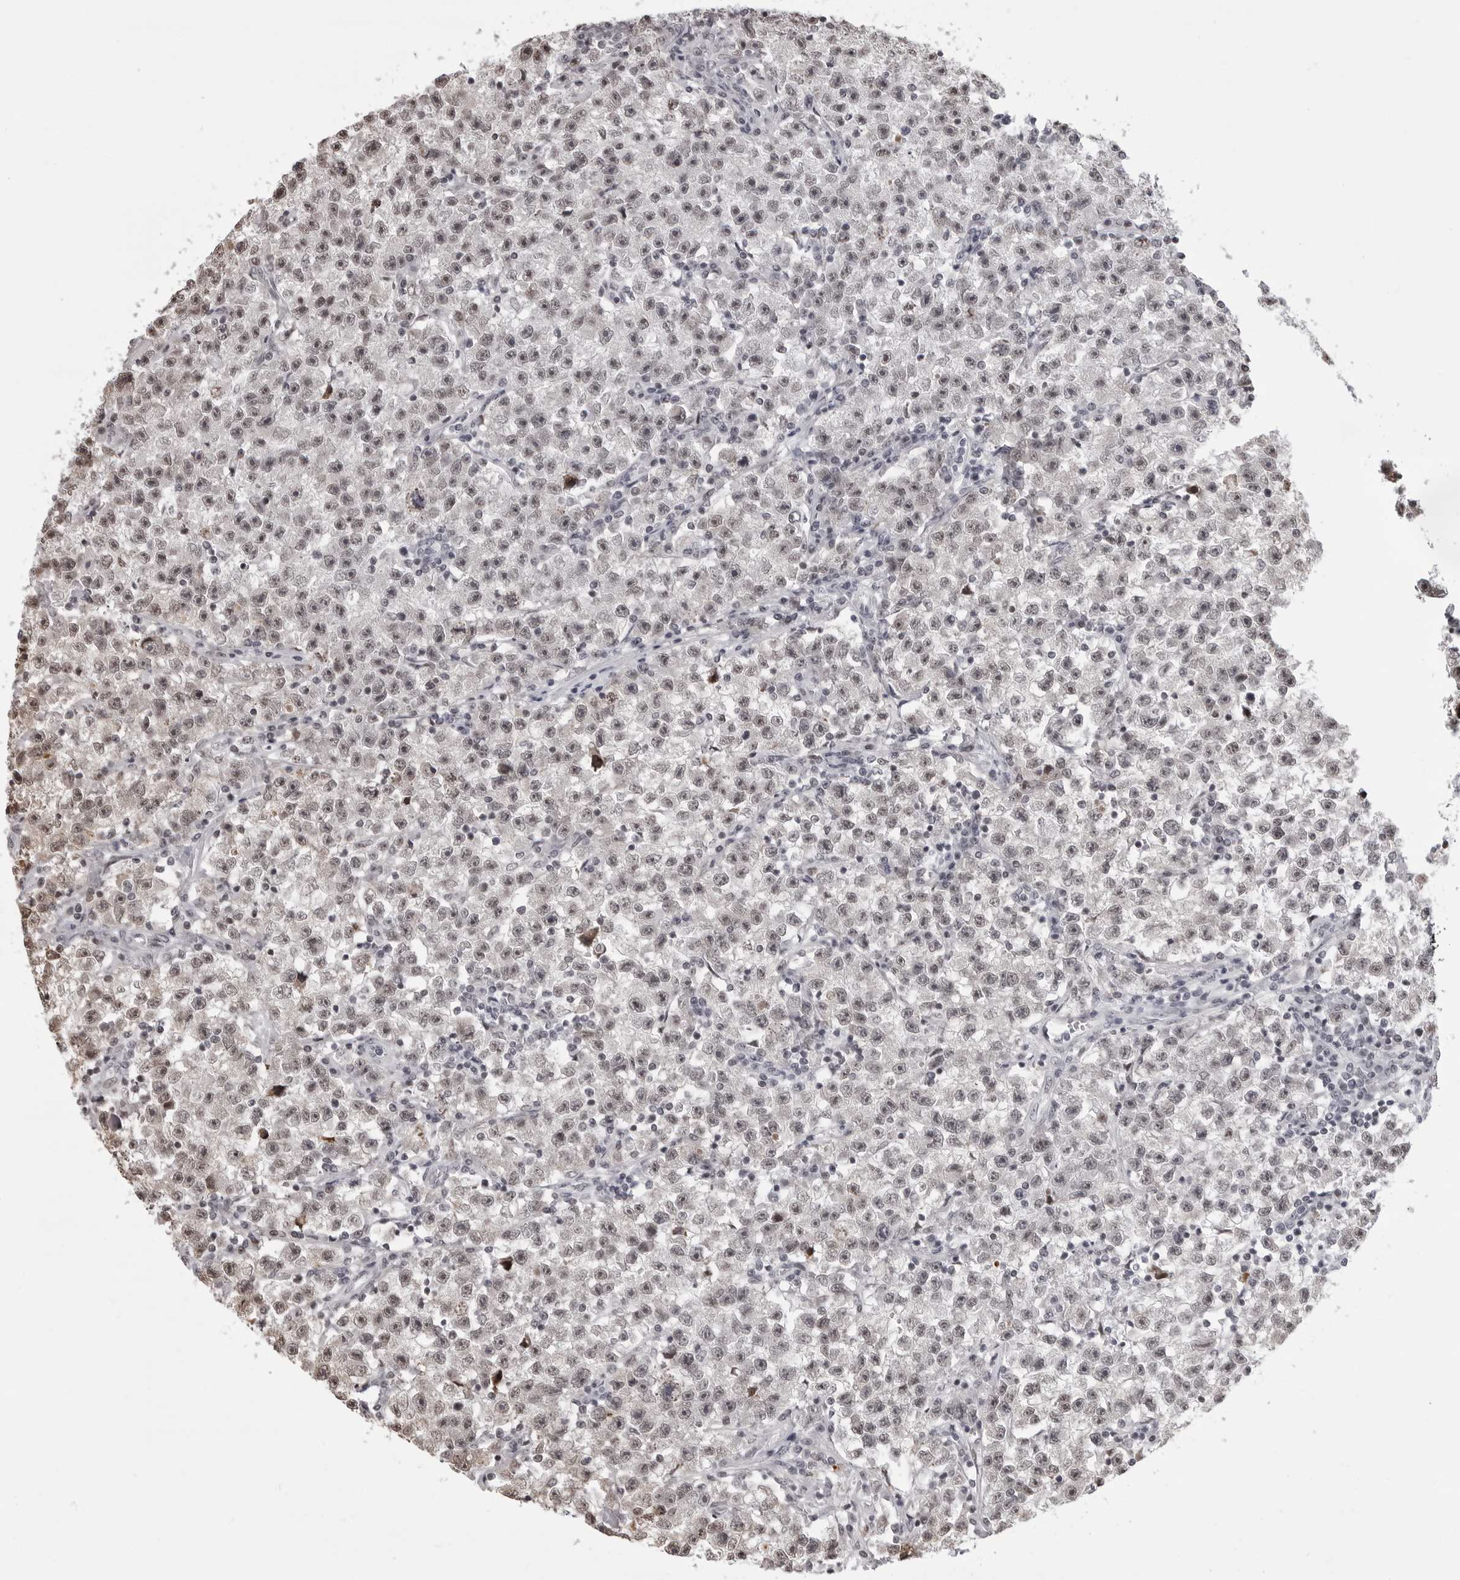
{"staining": {"intensity": "negative", "quantity": "none", "location": "none"}, "tissue": "testis cancer", "cell_type": "Tumor cells", "image_type": "cancer", "snomed": [{"axis": "morphology", "description": "Seminoma, NOS"}, {"axis": "topography", "description": "Testis"}], "caption": "There is no significant staining in tumor cells of testis cancer.", "gene": "PHF3", "patient": {"sex": "male", "age": 22}}